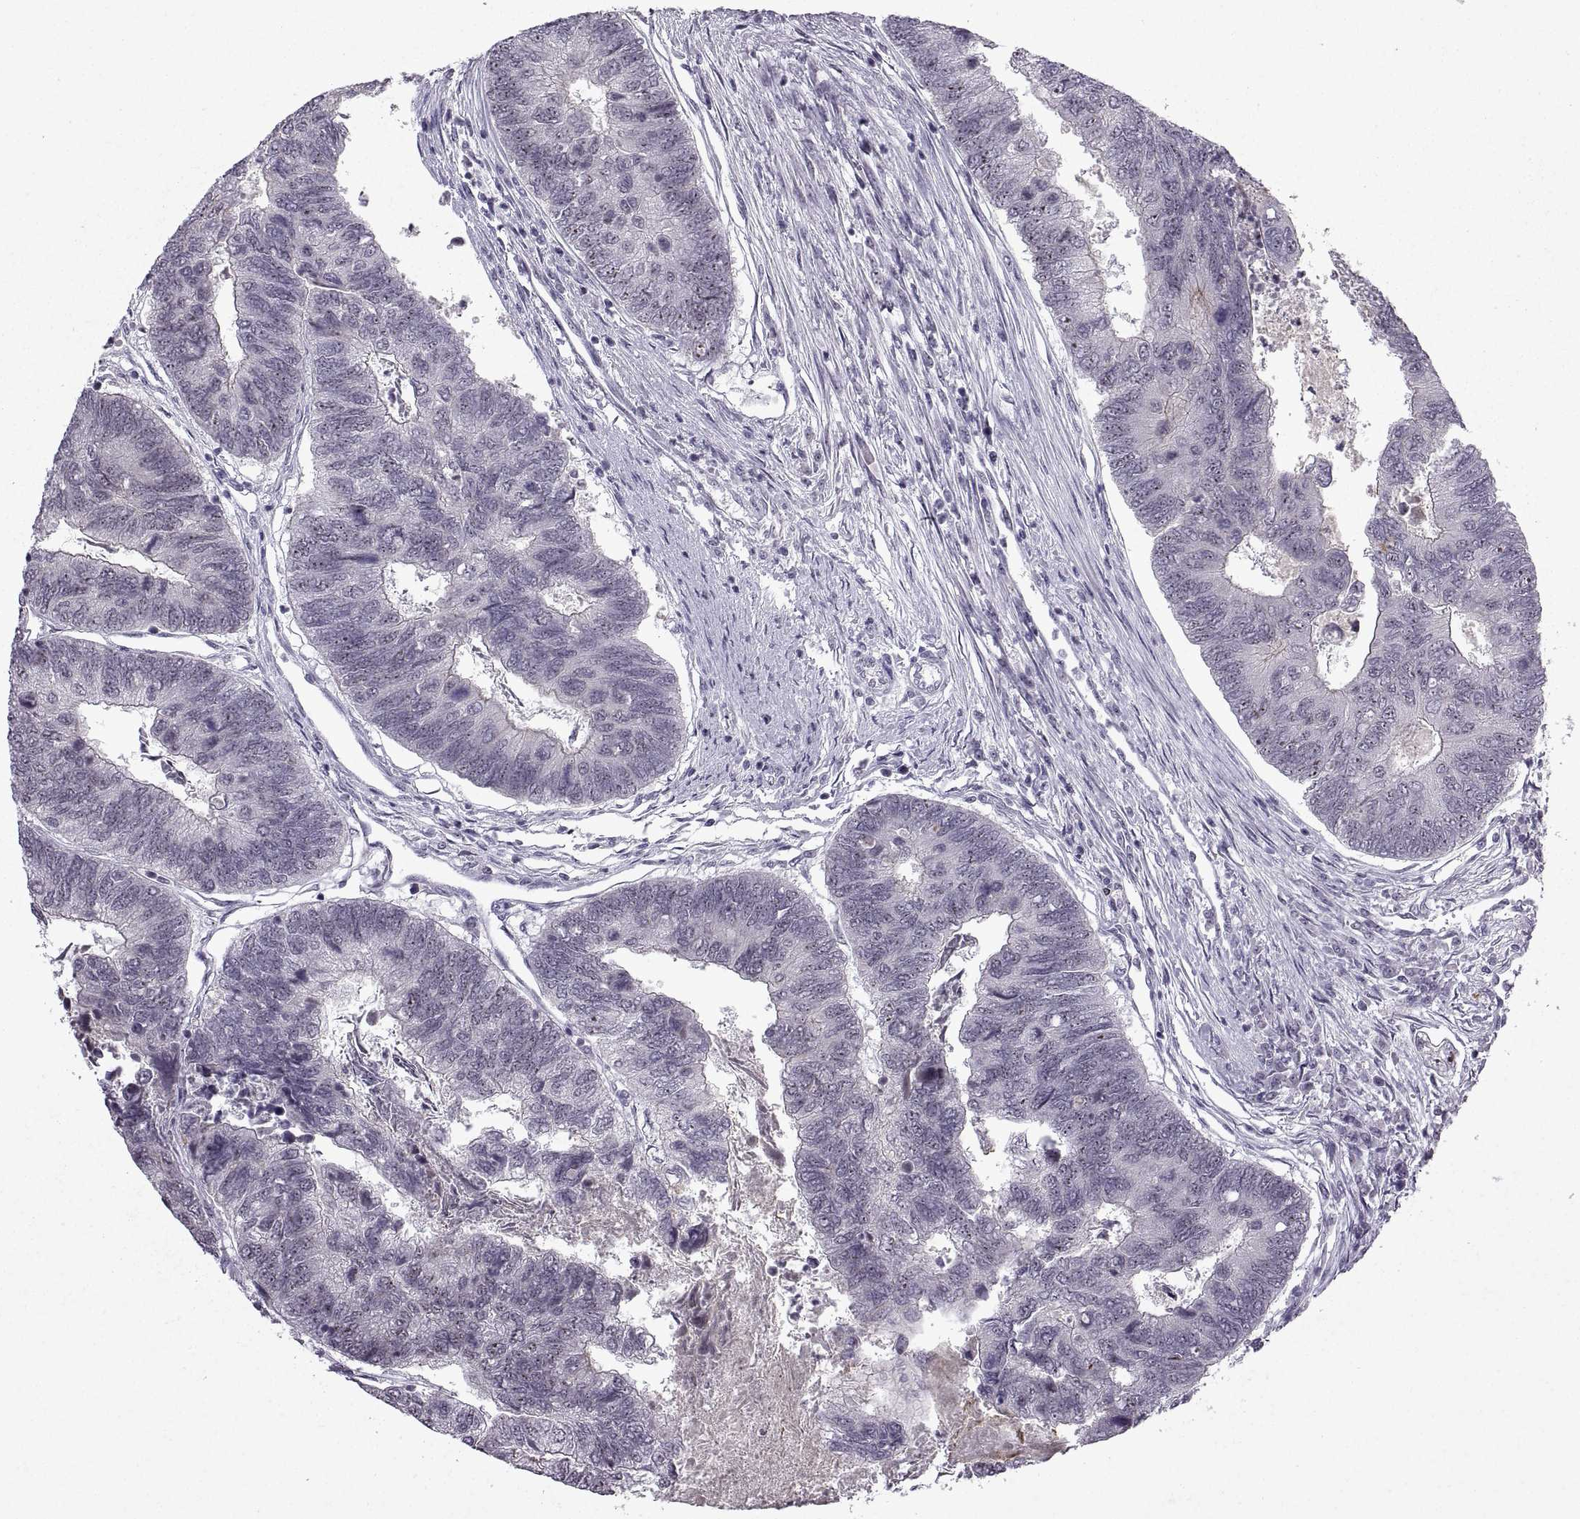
{"staining": {"intensity": "moderate", "quantity": "<25%", "location": "nuclear"}, "tissue": "colorectal cancer", "cell_type": "Tumor cells", "image_type": "cancer", "snomed": [{"axis": "morphology", "description": "Adenocarcinoma, NOS"}, {"axis": "topography", "description": "Colon"}], "caption": "A histopathology image of human colorectal cancer stained for a protein exhibits moderate nuclear brown staining in tumor cells.", "gene": "SINHCAF", "patient": {"sex": "female", "age": 67}}